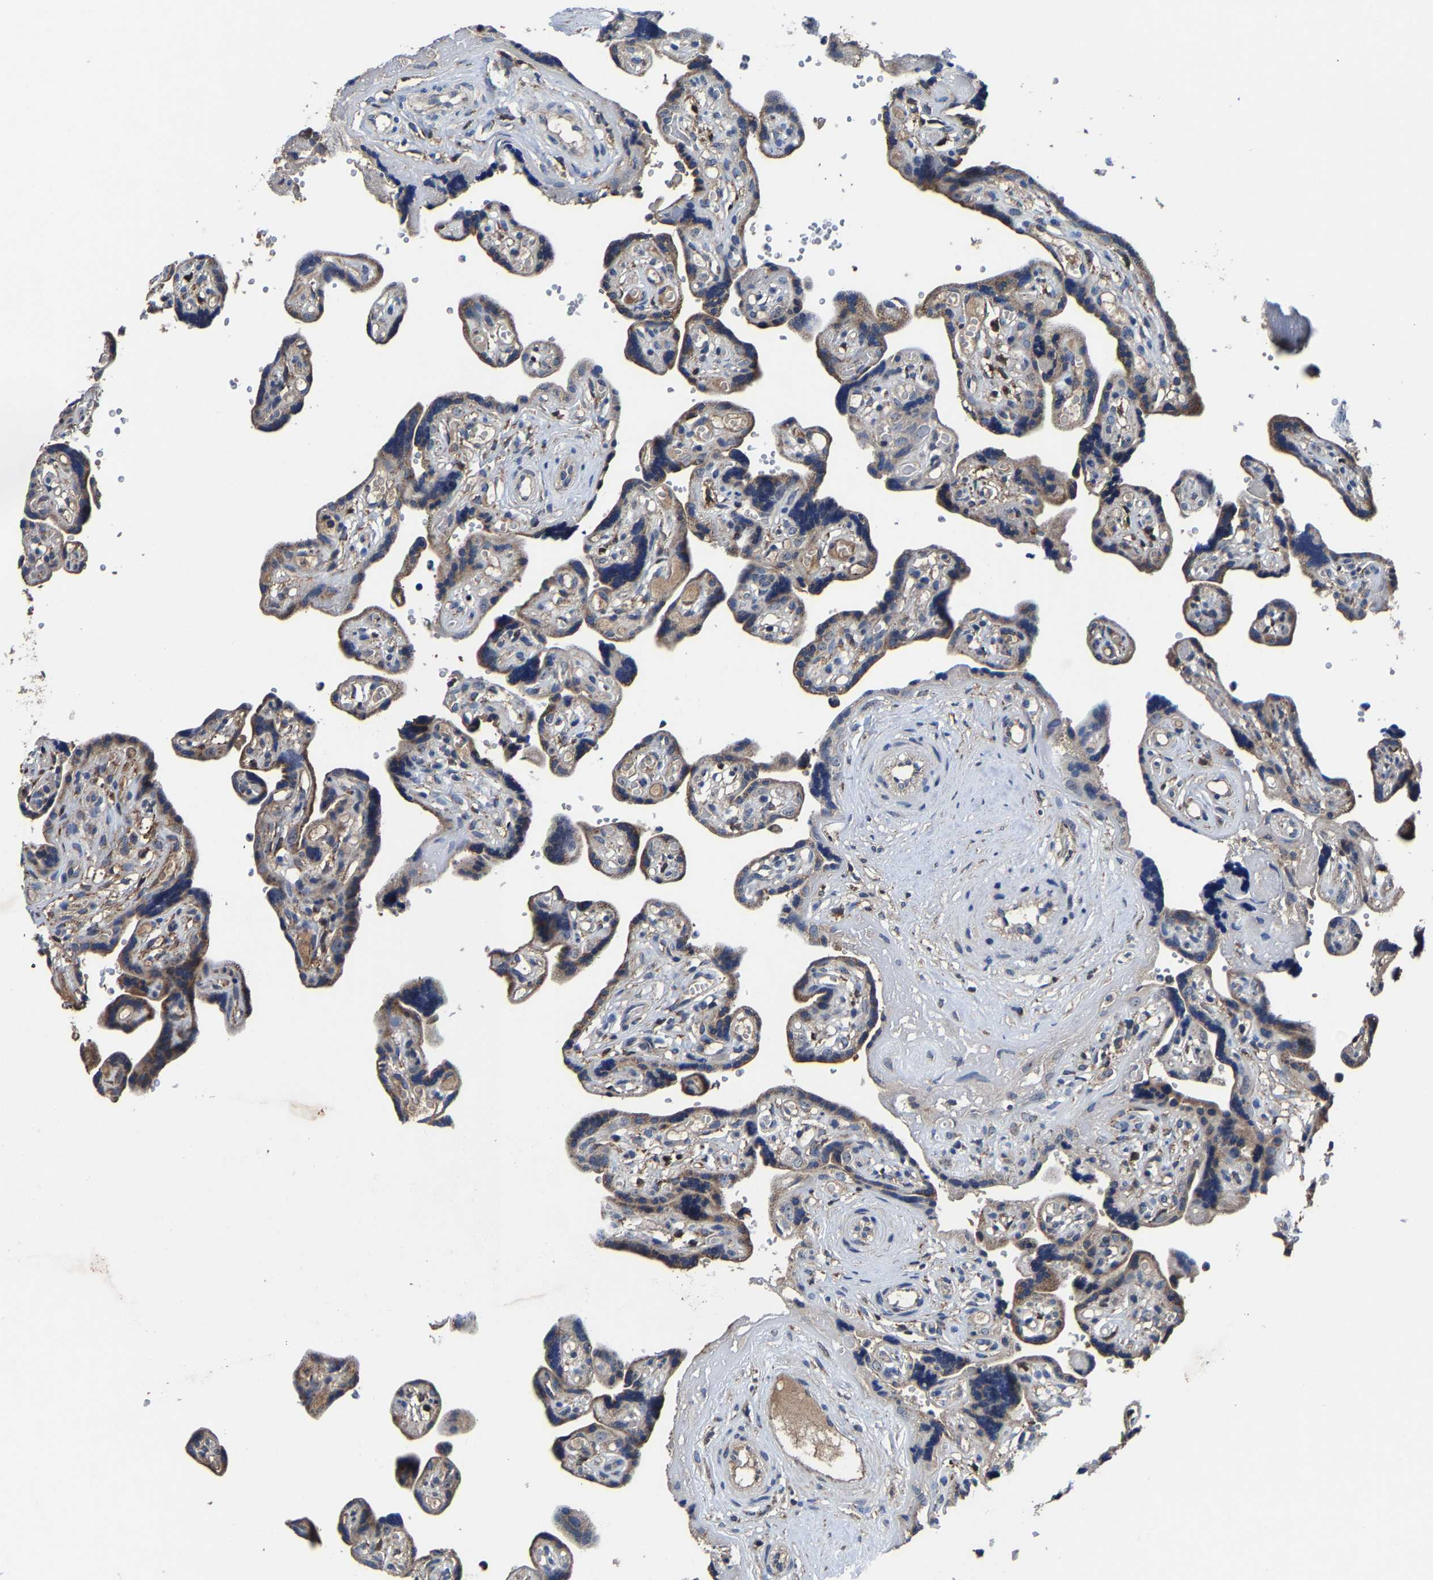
{"staining": {"intensity": "moderate", "quantity": "25%-75%", "location": "cytoplasmic/membranous"}, "tissue": "placenta", "cell_type": "Decidual cells", "image_type": "normal", "snomed": [{"axis": "morphology", "description": "Normal tissue, NOS"}, {"axis": "topography", "description": "Placenta"}], "caption": "Immunohistochemistry (IHC) of normal human placenta demonstrates medium levels of moderate cytoplasmic/membranous staining in approximately 25%-75% of decidual cells.", "gene": "ZCCHC7", "patient": {"sex": "female", "age": 30}}